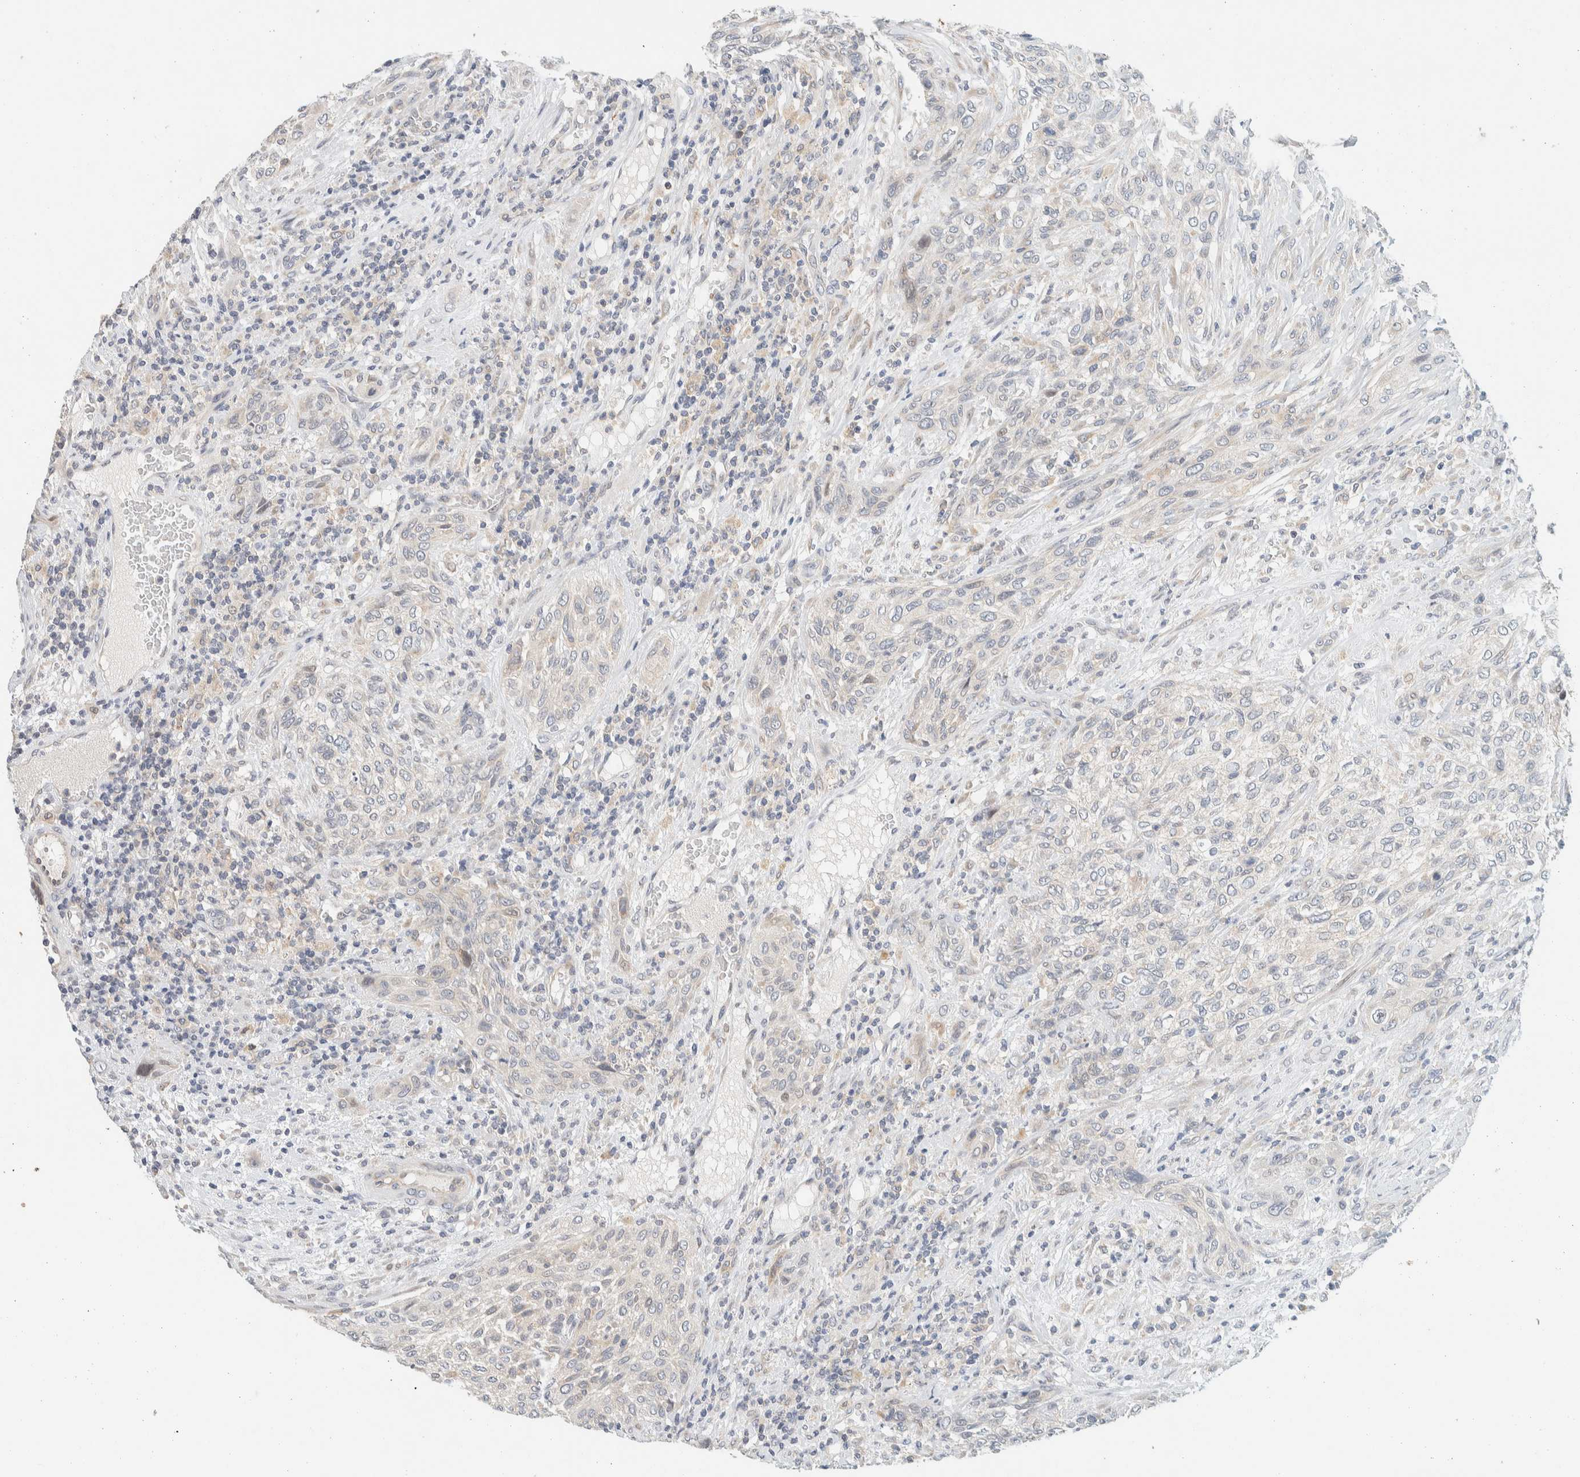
{"staining": {"intensity": "negative", "quantity": "none", "location": "none"}, "tissue": "urothelial cancer", "cell_type": "Tumor cells", "image_type": "cancer", "snomed": [{"axis": "morphology", "description": "Urothelial carcinoma, Low grade"}, {"axis": "morphology", "description": "Urothelial carcinoma, High grade"}, {"axis": "topography", "description": "Urinary bladder"}], "caption": "Urothelial cancer stained for a protein using immunohistochemistry (IHC) shows no expression tumor cells.", "gene": "SUMF2", "patient": {"sex": "male", "age": 35}}